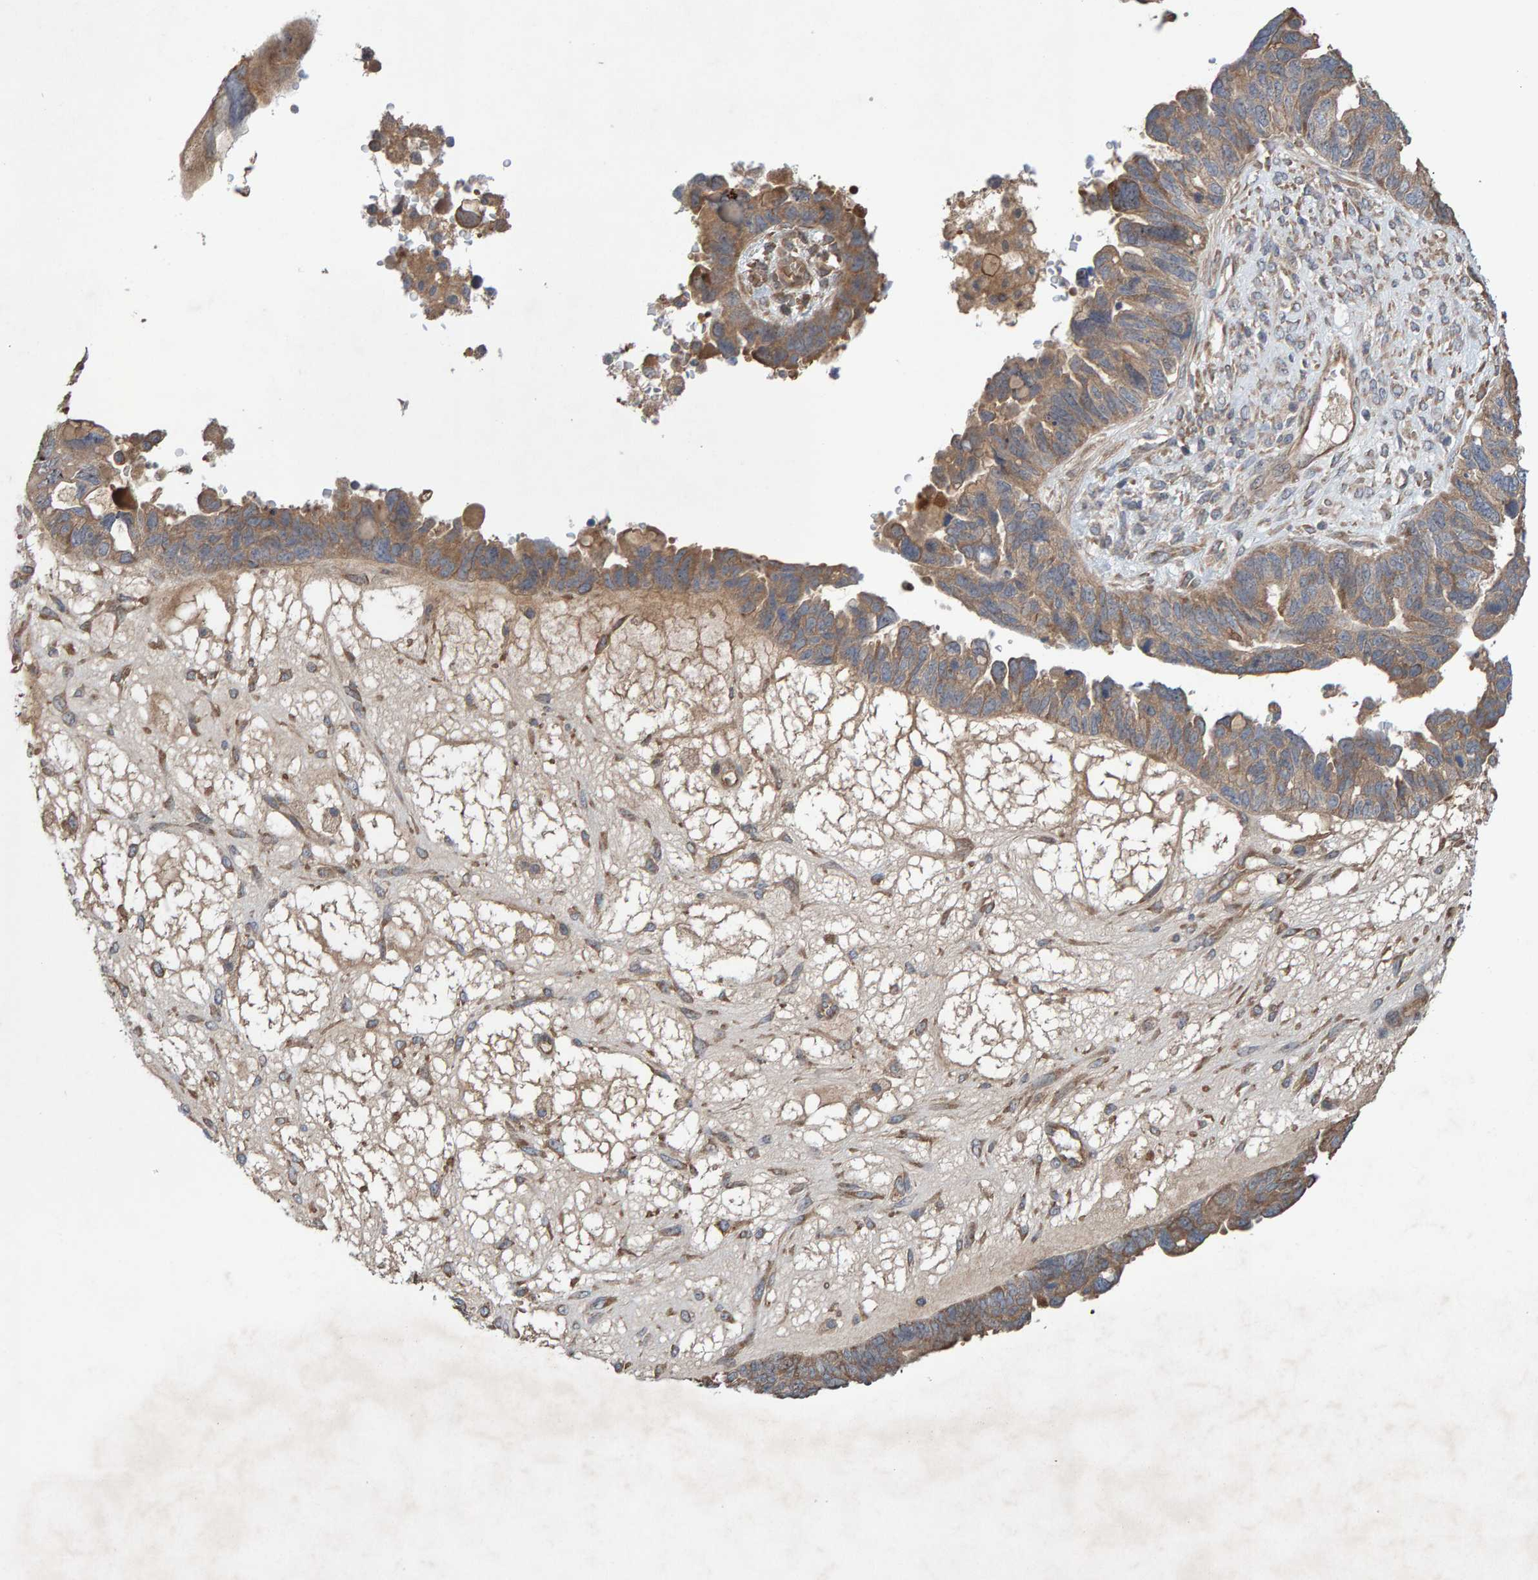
{"staining": {"intensity": "moderate", "quantity": ">75%", "location": "cytoplasmic/membranous"}, "tissue": "ovarian cancer", "cell_type": "Tumor cells", "image_type": "cancer", "snomed": [{"axis": "morphology", "description": "Cystadenocarcinoma, serous, NOS"}, {"axis": "topography", "description": "Ovary"}], "caption": "IHC of human serous cystadenocarcinoma (ovarian) reveals medium levels of moderate cytoplasmic/membranous staining in approximately >75% of tumor cells. (brown staining indicates protein expression, while blue staining denotes nuclei).", "gene": "LRSAM1", "patient": {"sex": "female", "age": 79}}